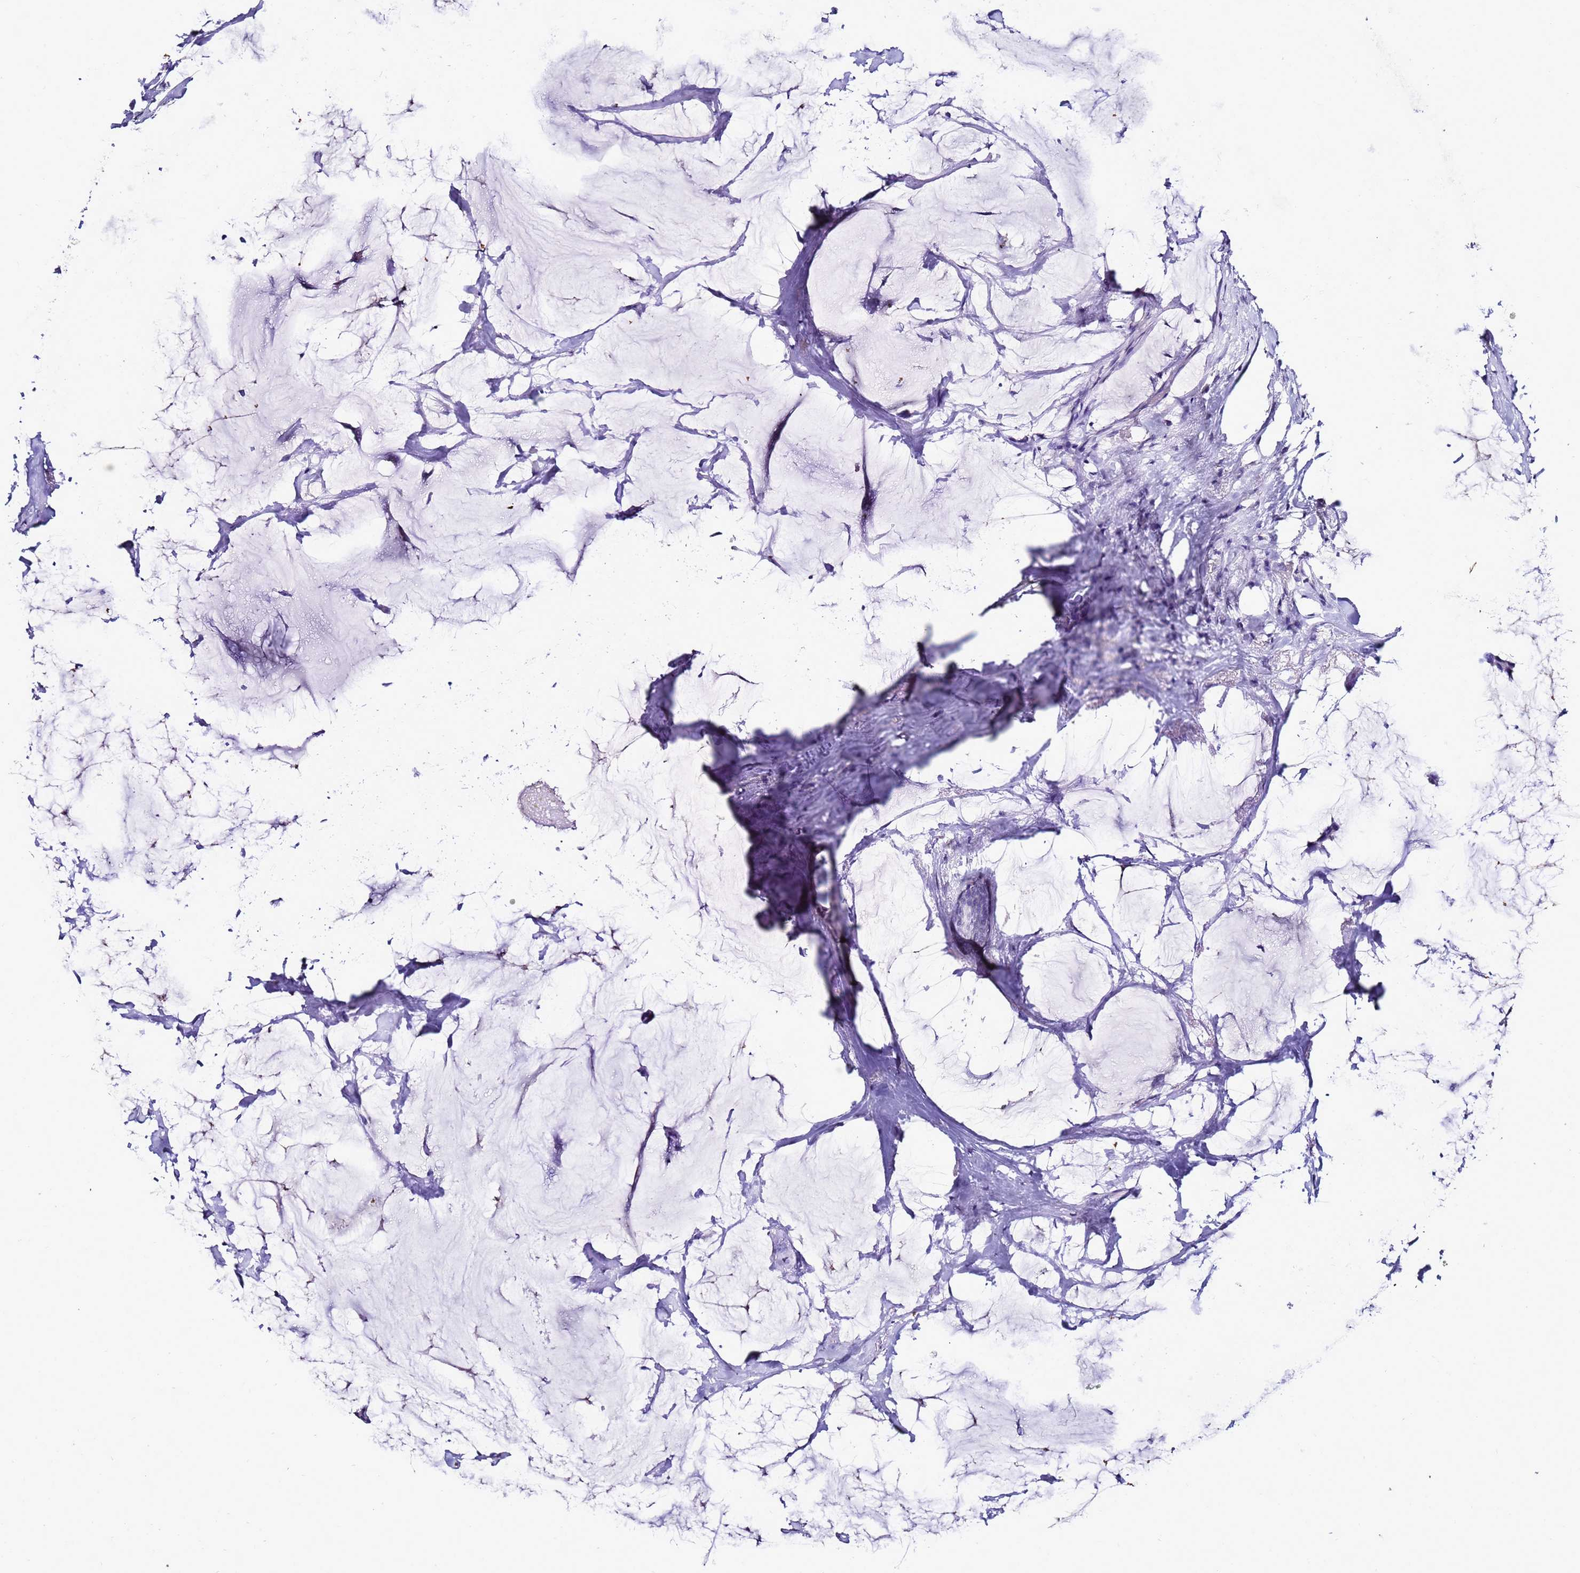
{"staining": {"intensity": "negative", "quantity": "none", "location": "none"}, "tissue": "breast cancer", "cell_type": "Tumor cells", "image_type": "cancer", "snomed": [{"axis": "morphology", "description": "Duct carcinoma"}, {"axis": "topography", "description": "Breast"}], "caption": "Tumor cells are negative for protein expression in human breast cancer.", "gene": "FAM166B", "patient": {"sex": "female", "age": 93}}